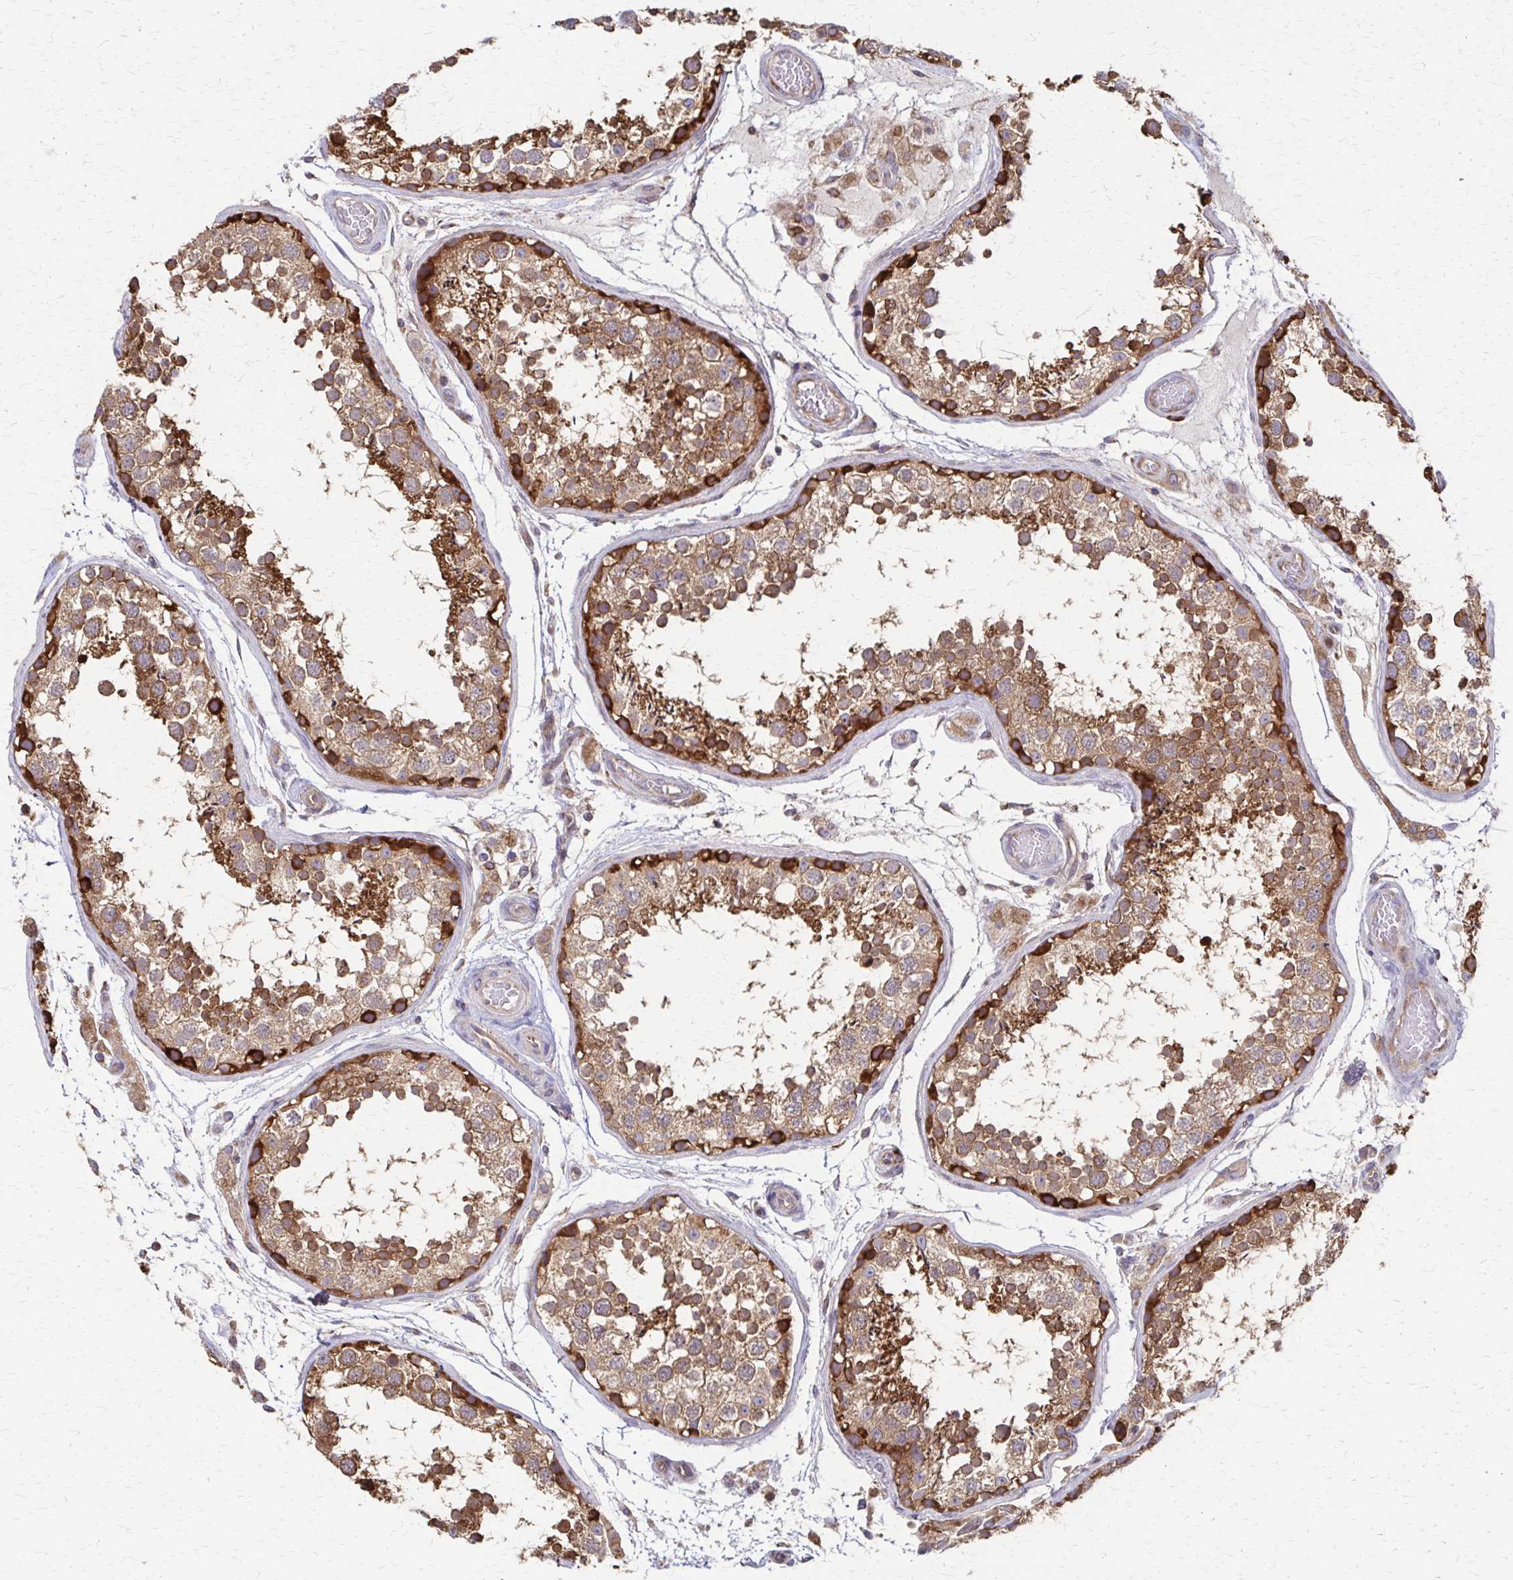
{"staining": {"intensity": "moderate", "quantity": ">75%", "location": "cytoplasmic/membranous"}, "tissue": "testis", "cell_type": "Cells in seminiferous ducts", "image_type": "normal", "snomed": [{"axis": "morphology", "description": "Normal tissue, NOS"}, {"axis": "topography", "description": "Testis"}], "caption": "High-power microscopy captured an immunohistochemistry photomicrograph of benign testis, revealing moderate cytoplasmic/membranous positivity in about >75% of cells in seminiferous ducts. The protein of interest is stained brown, and the nuclei are stained in blue (DAB (3,3'-diaminobenzidine) IHC with brightfield microscopy, high magnification).", "gene": "EEF2", "patient": {"sex": "male", "age": 29}}